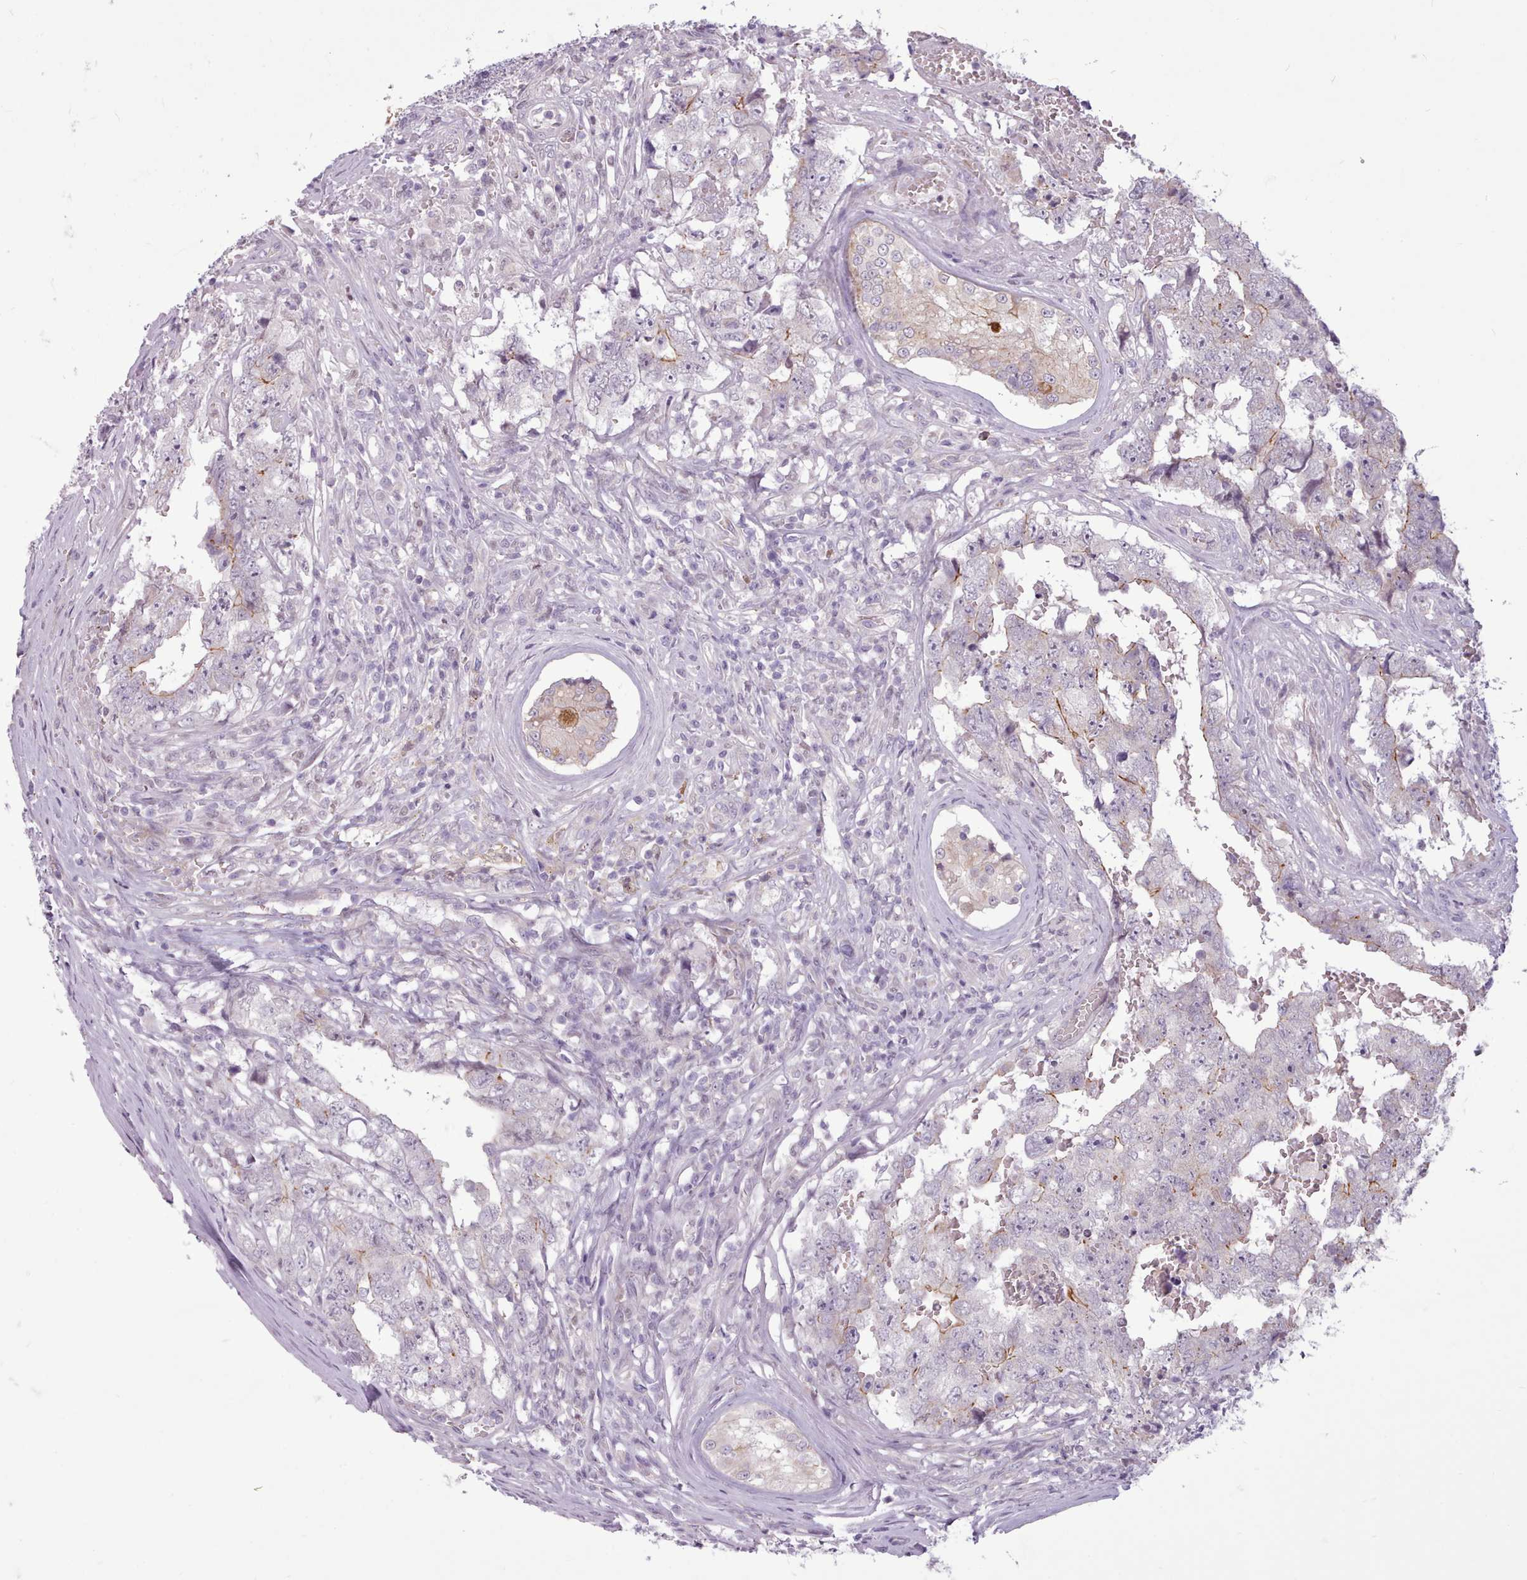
{"staining": {"intensity": "moderate", "quantity": "<25%", "location": "cytoplasmic/membranous"}, "tissue": "testis cancer", "cell_type": "Tumor cells", "image_type": "cancer", "snomed": [{"axis": "morphology", "description": "Carcinoma, Embryonal, NOS"}, {"axis": "topography", "description": "Testis"}], "caption": "Immunohistochemistry (IHC) of testis embryonal carcinoma demonstrates low levels of moderate cytoplasmic/membranous staining in approximately <25% of tumor cells.", "gene": "SLURP1", "patient": {"sex": "male", "age": 25}}